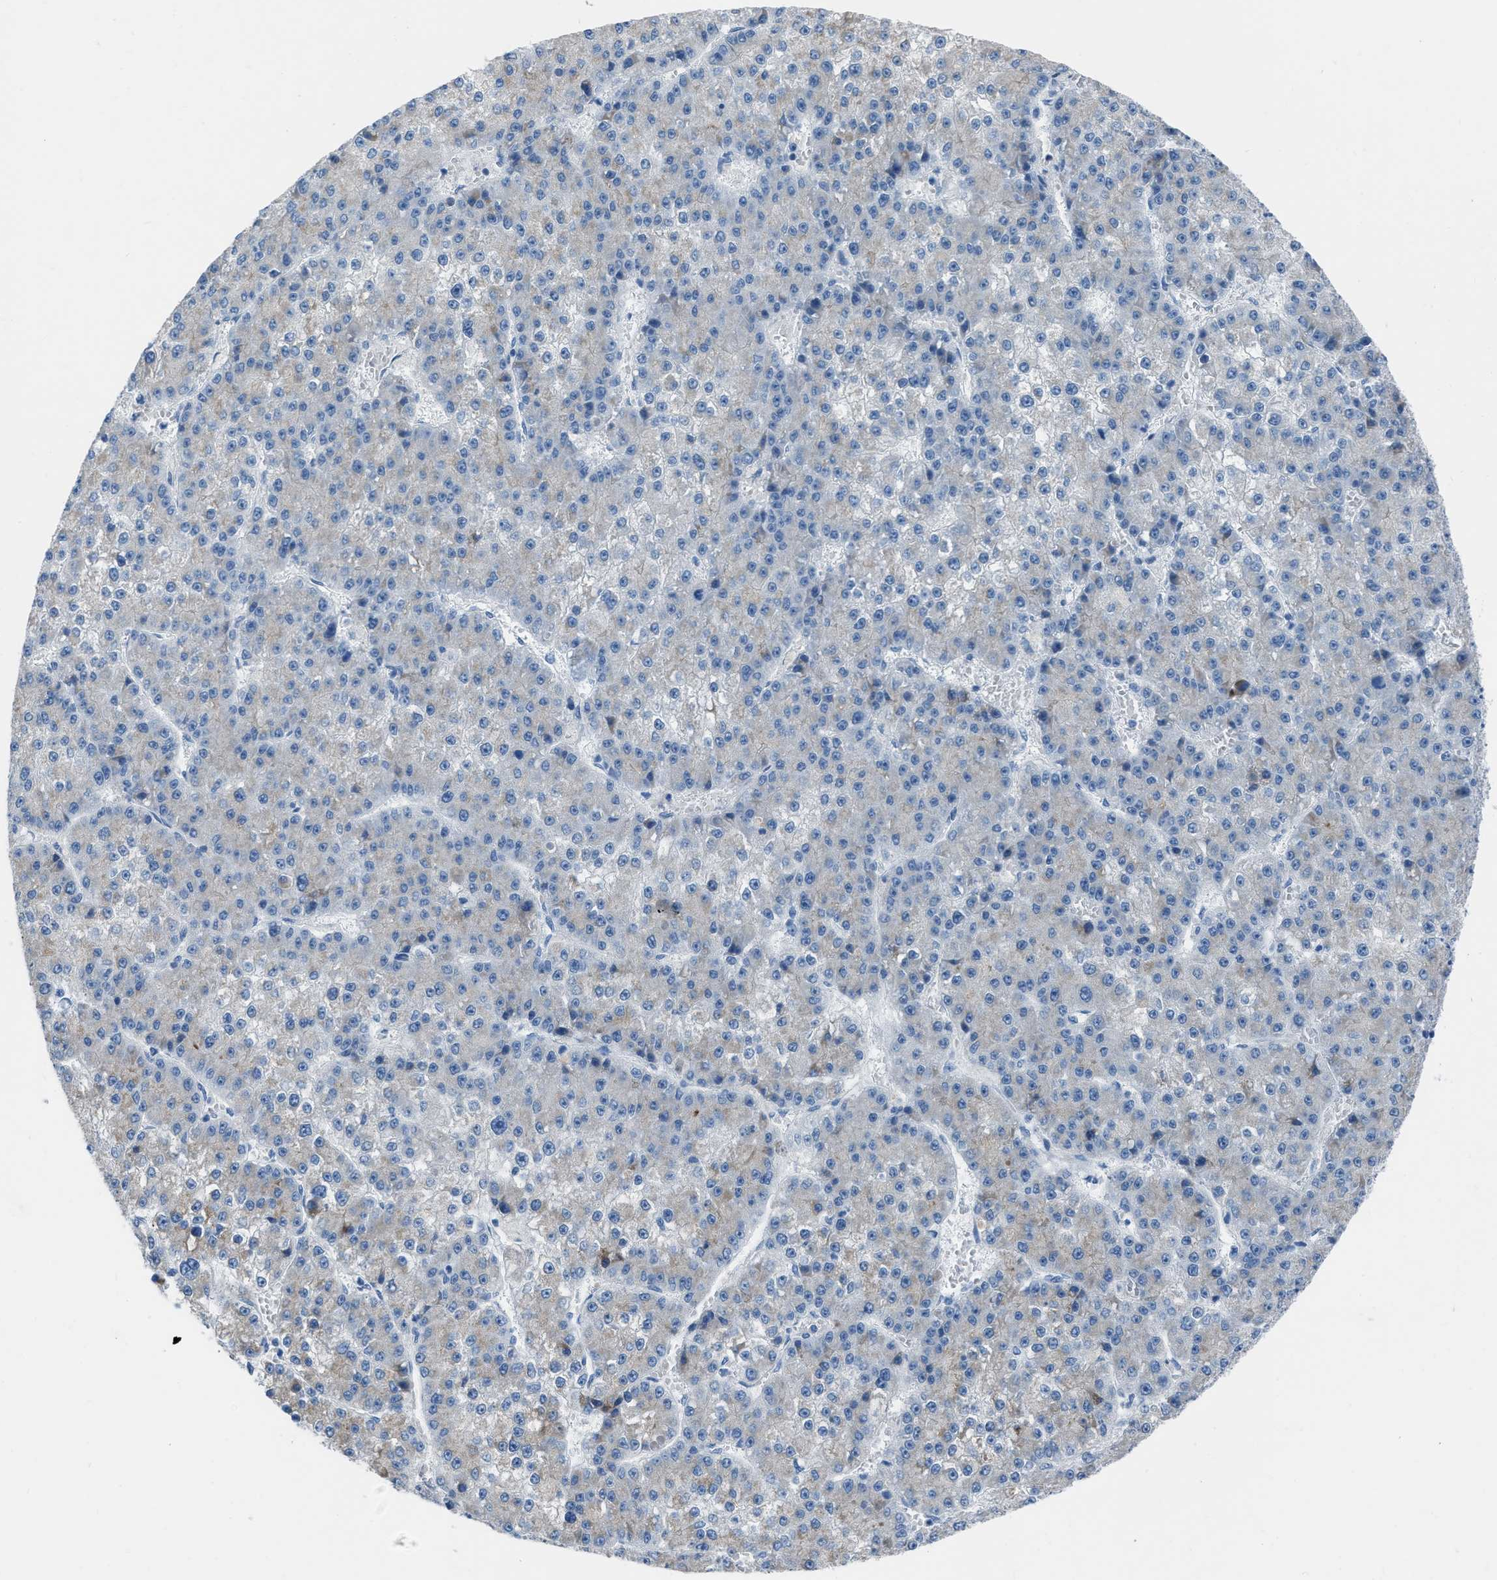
{"staining": {"intensity": "weak", "quantity": "<25%", "location": "cytoplasmic/membranous"}, "tissue": "liver cancer", "cell_type": "Tumor cells", "image_type": "cancer", "snomed": [{"axis": "morphology", "description": "Carcinoma, Hepatocellular, NOS"}, {"axis": "topography", "description": "Liver"}], "caption": "A photomicrograph of human hepatocellular carcinoma (liver) is negative for staining in tumor cells.", "gene": "SPATC1L", "patient": {"sex": "female", "age": 73}}